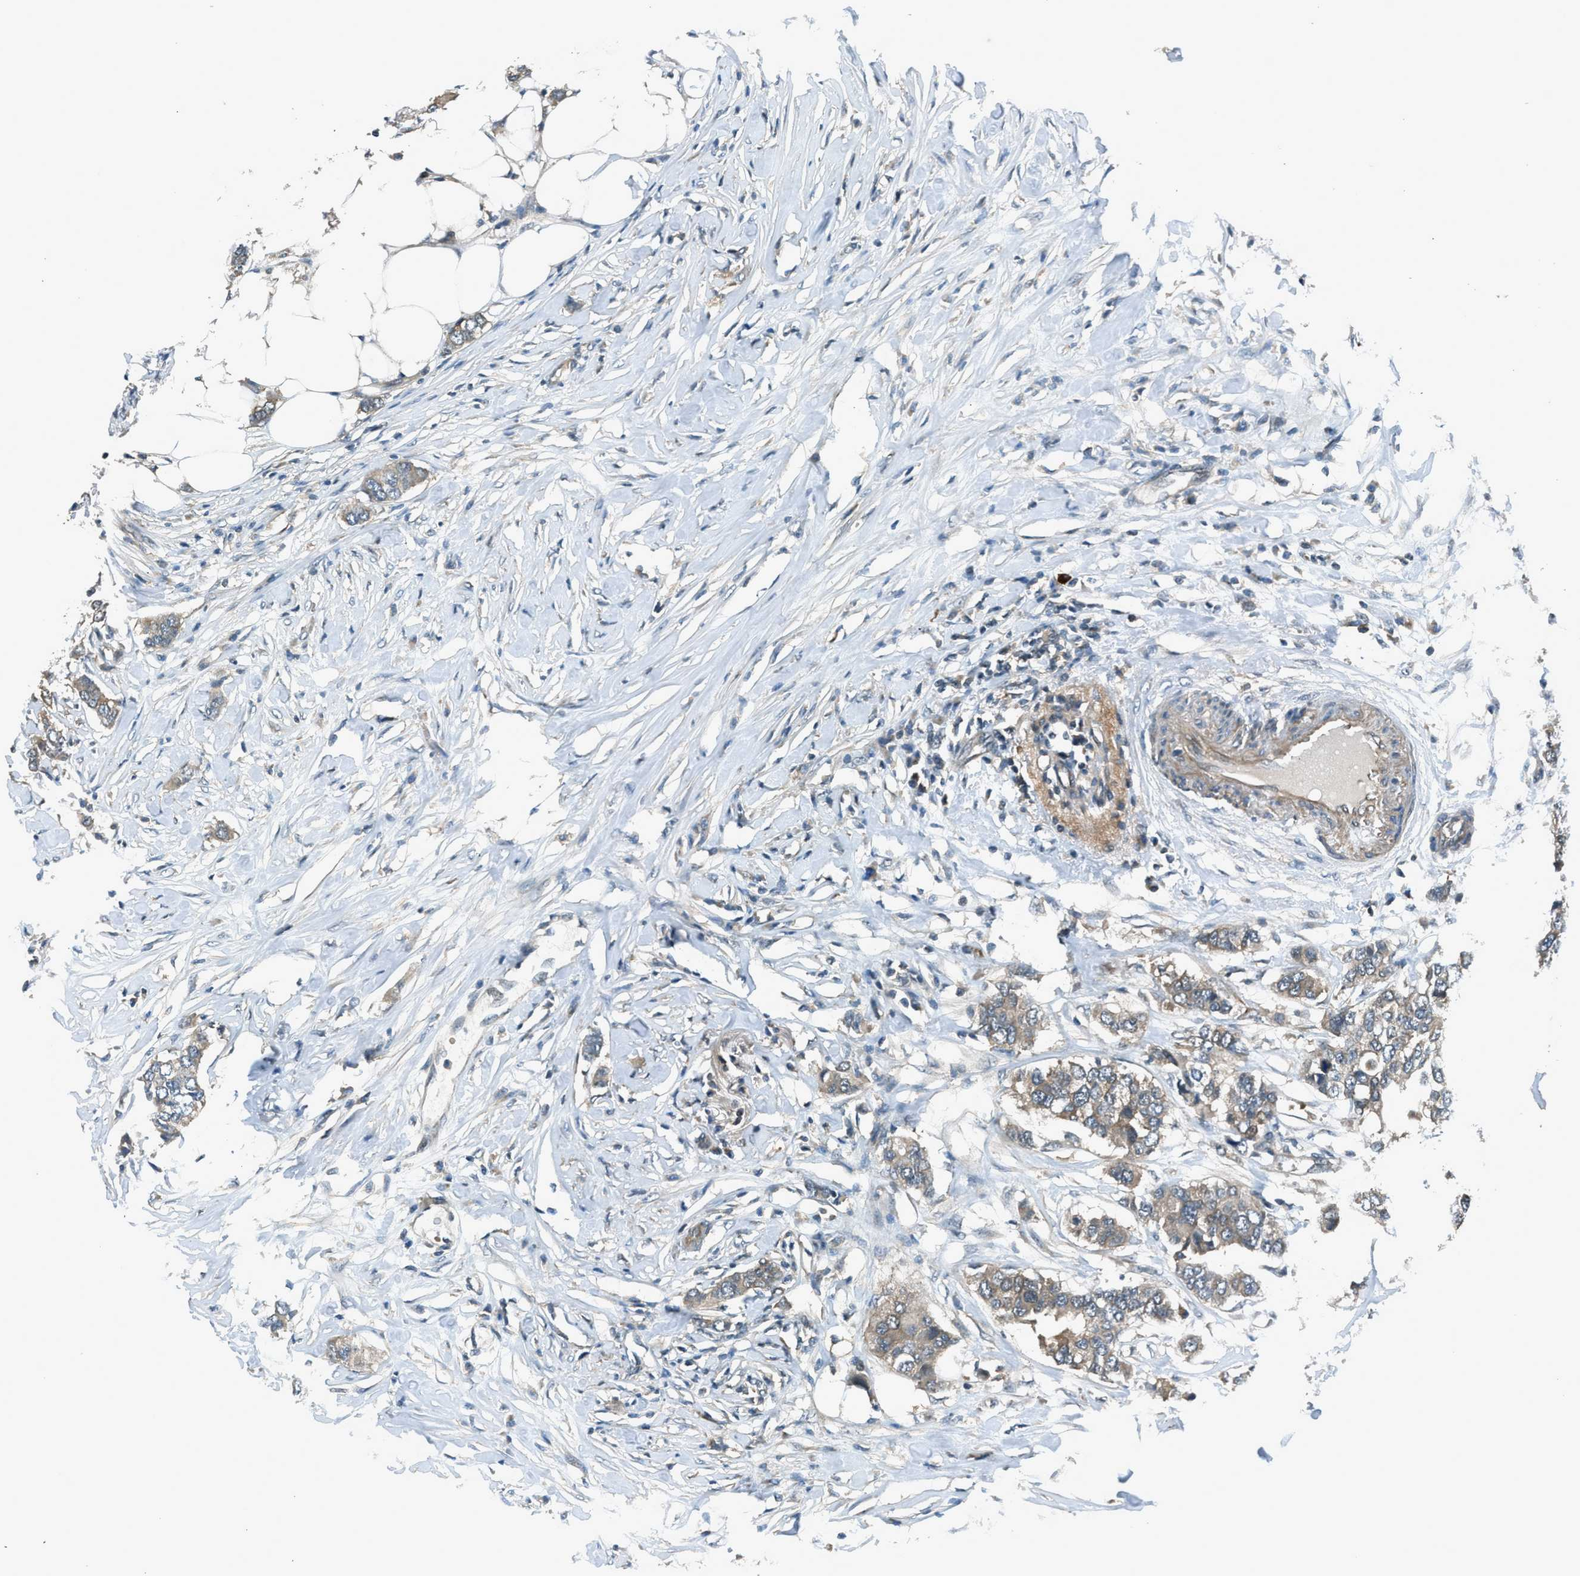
{"staining": {"intensity": "moderate", "quantity": ">75%", "location": "cytoplasmic/membranous"}, "tissue": "breast cancer", "cell_type": "Tumor cells", "image_type": "cancer", "snomed": [{"axis": "morphology", "description": "Duct carcinoma"}, {"axis": "topography", "description": "Breast"}], "caption": "Immunohistochemical staining of breast intraductal carcinoma displays moderate cytoplasmic/membranous protein positivity in about >75% of tumor cells.", "gene": "LMLN", "patient": {"sex": "female", "age": 50}}